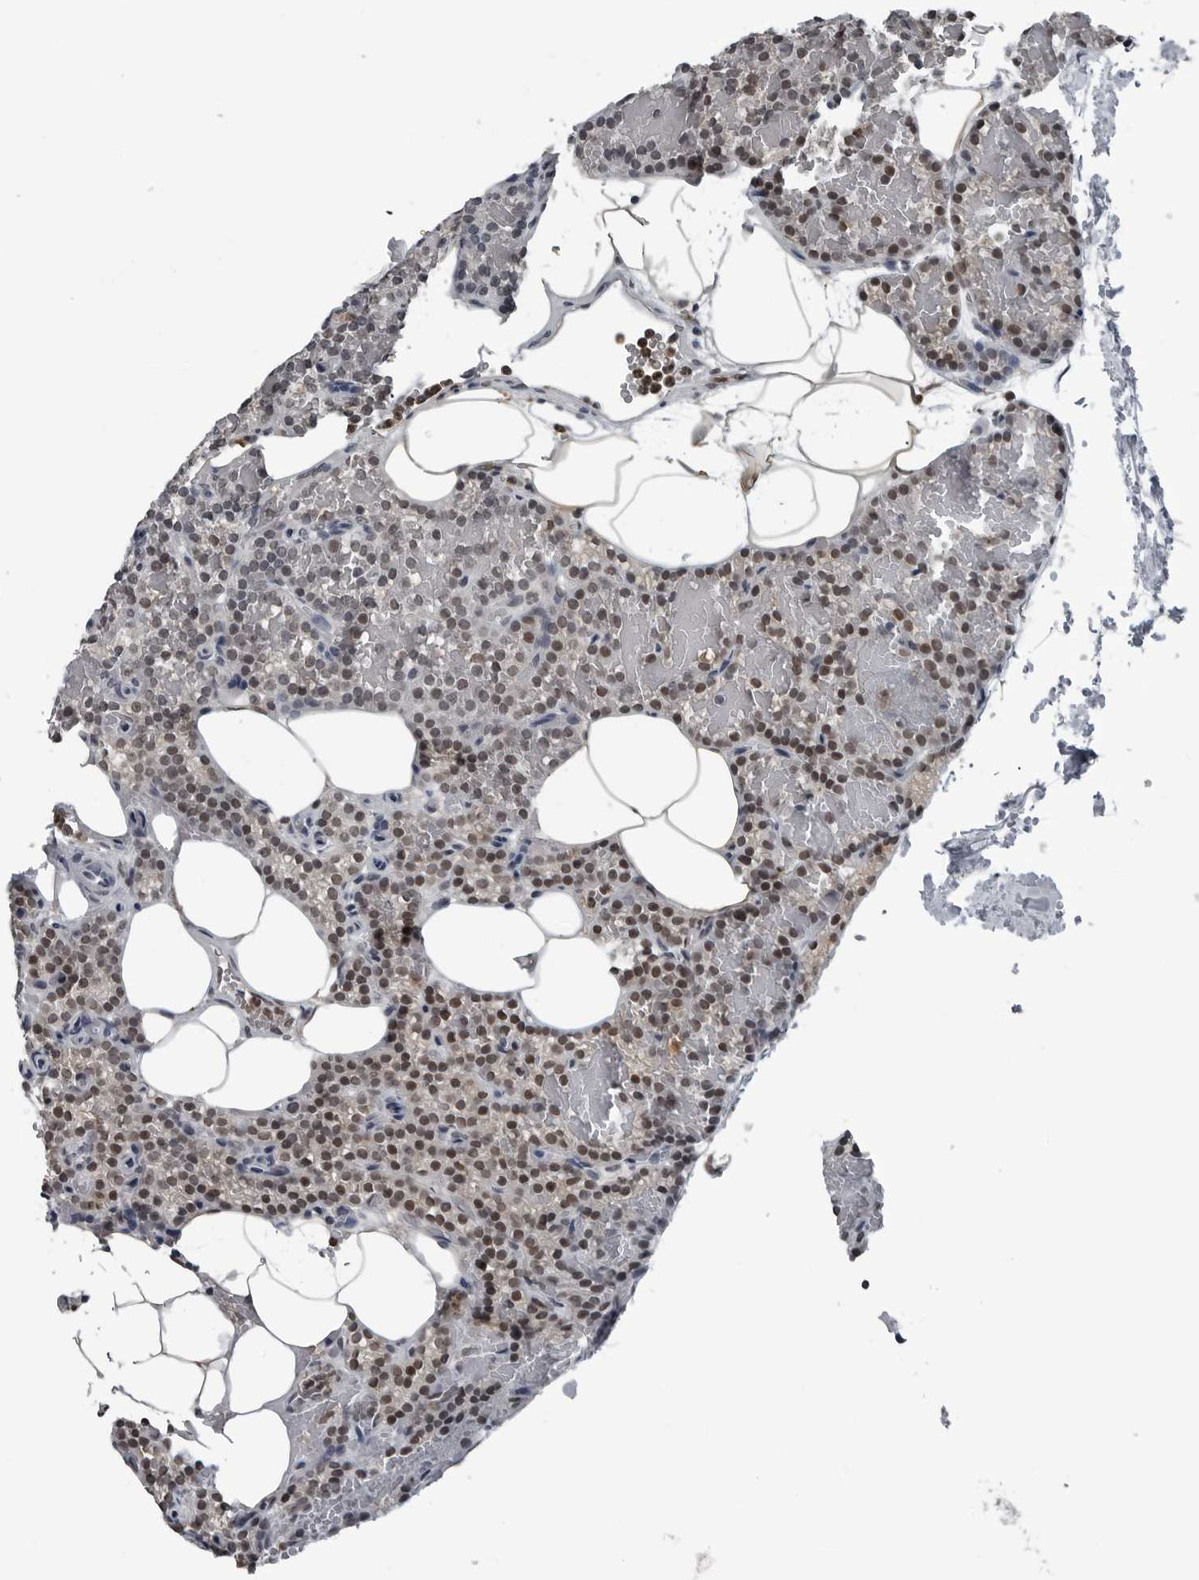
{"staining": {"intensity": "moderate", "quantity": ">75%", "location": "nuclear"}, "tissue": "parathyroid gland", "cell_type": "Glandular cells", "image_type": "normal", "snomed": [{"axis": "morphology", "description": "Normal tissue, NOS"}, {"axis": "topography", "description": "Parathyroid gland"}], "caption": "Protein staining of unremarkable parathyroid gland displays moderate nuclear staining in approximately >75% of glandular cells. Nuclei are stained in blue.", "gene": "AKR1A1", "patient": {"sex": "male", "age": 58}}